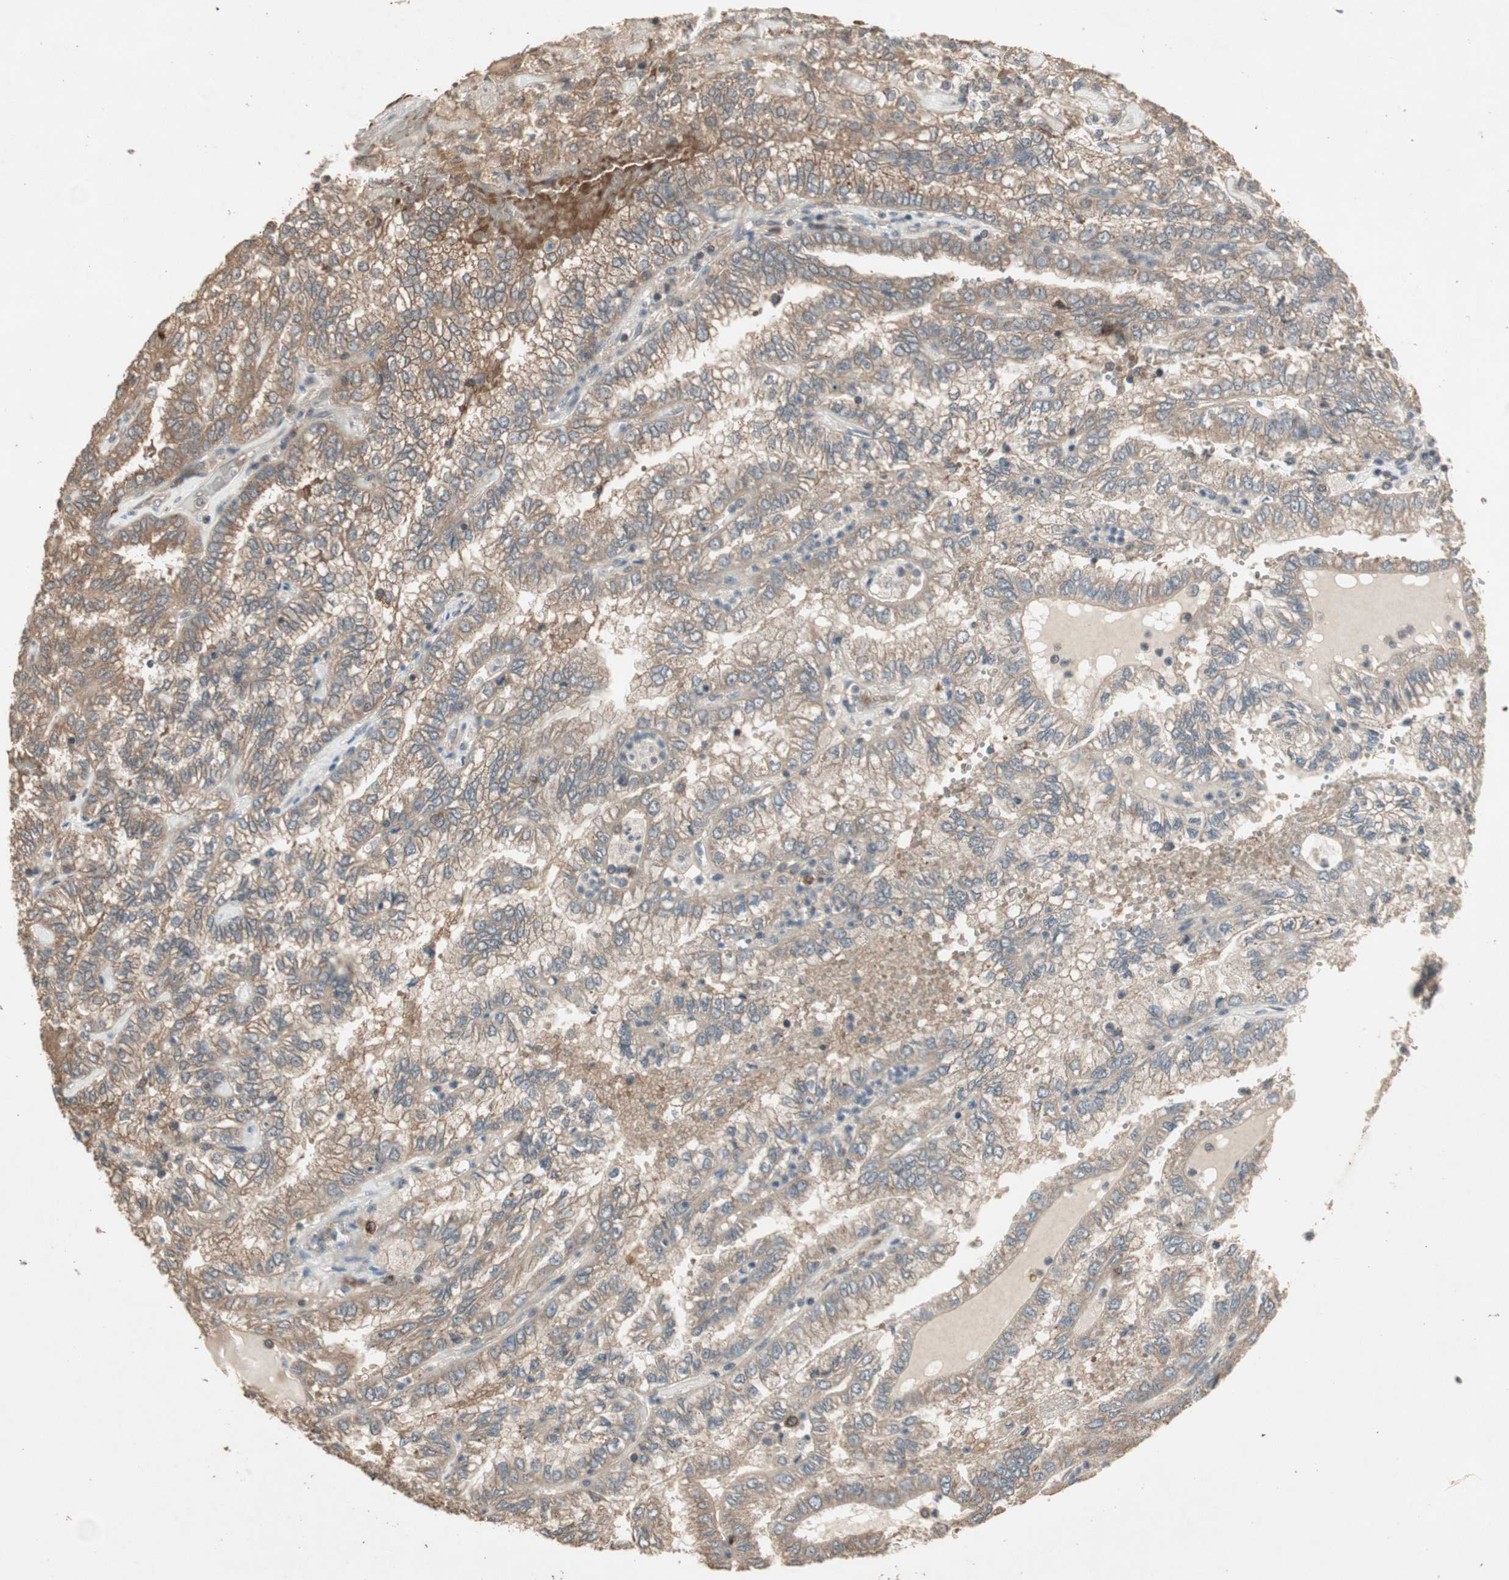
{"staining": {"intensity": "moderate", "quantity": ">75%", "location": "cytoplasmic/membranous"}, "tissue": "renal cancer", "cell_type": "Tumor cells", "image_type": "cancer", "snomed": [{"axis": "morphology", "description": "Inflammation, NOS"}, {"axis": "morphology", "description": "Adenocarcinoma, NOS"}, {"axis": "topography", "description": "Kidney"}], "caption": "Immunohistochemistry of renal cancer demonstrates medium levels of moderate cytoplasmic/membranous positivity in about >75% of tumor cells.", "gene": "UBAC1", "patient": {"sex": "male", "age": 68}}